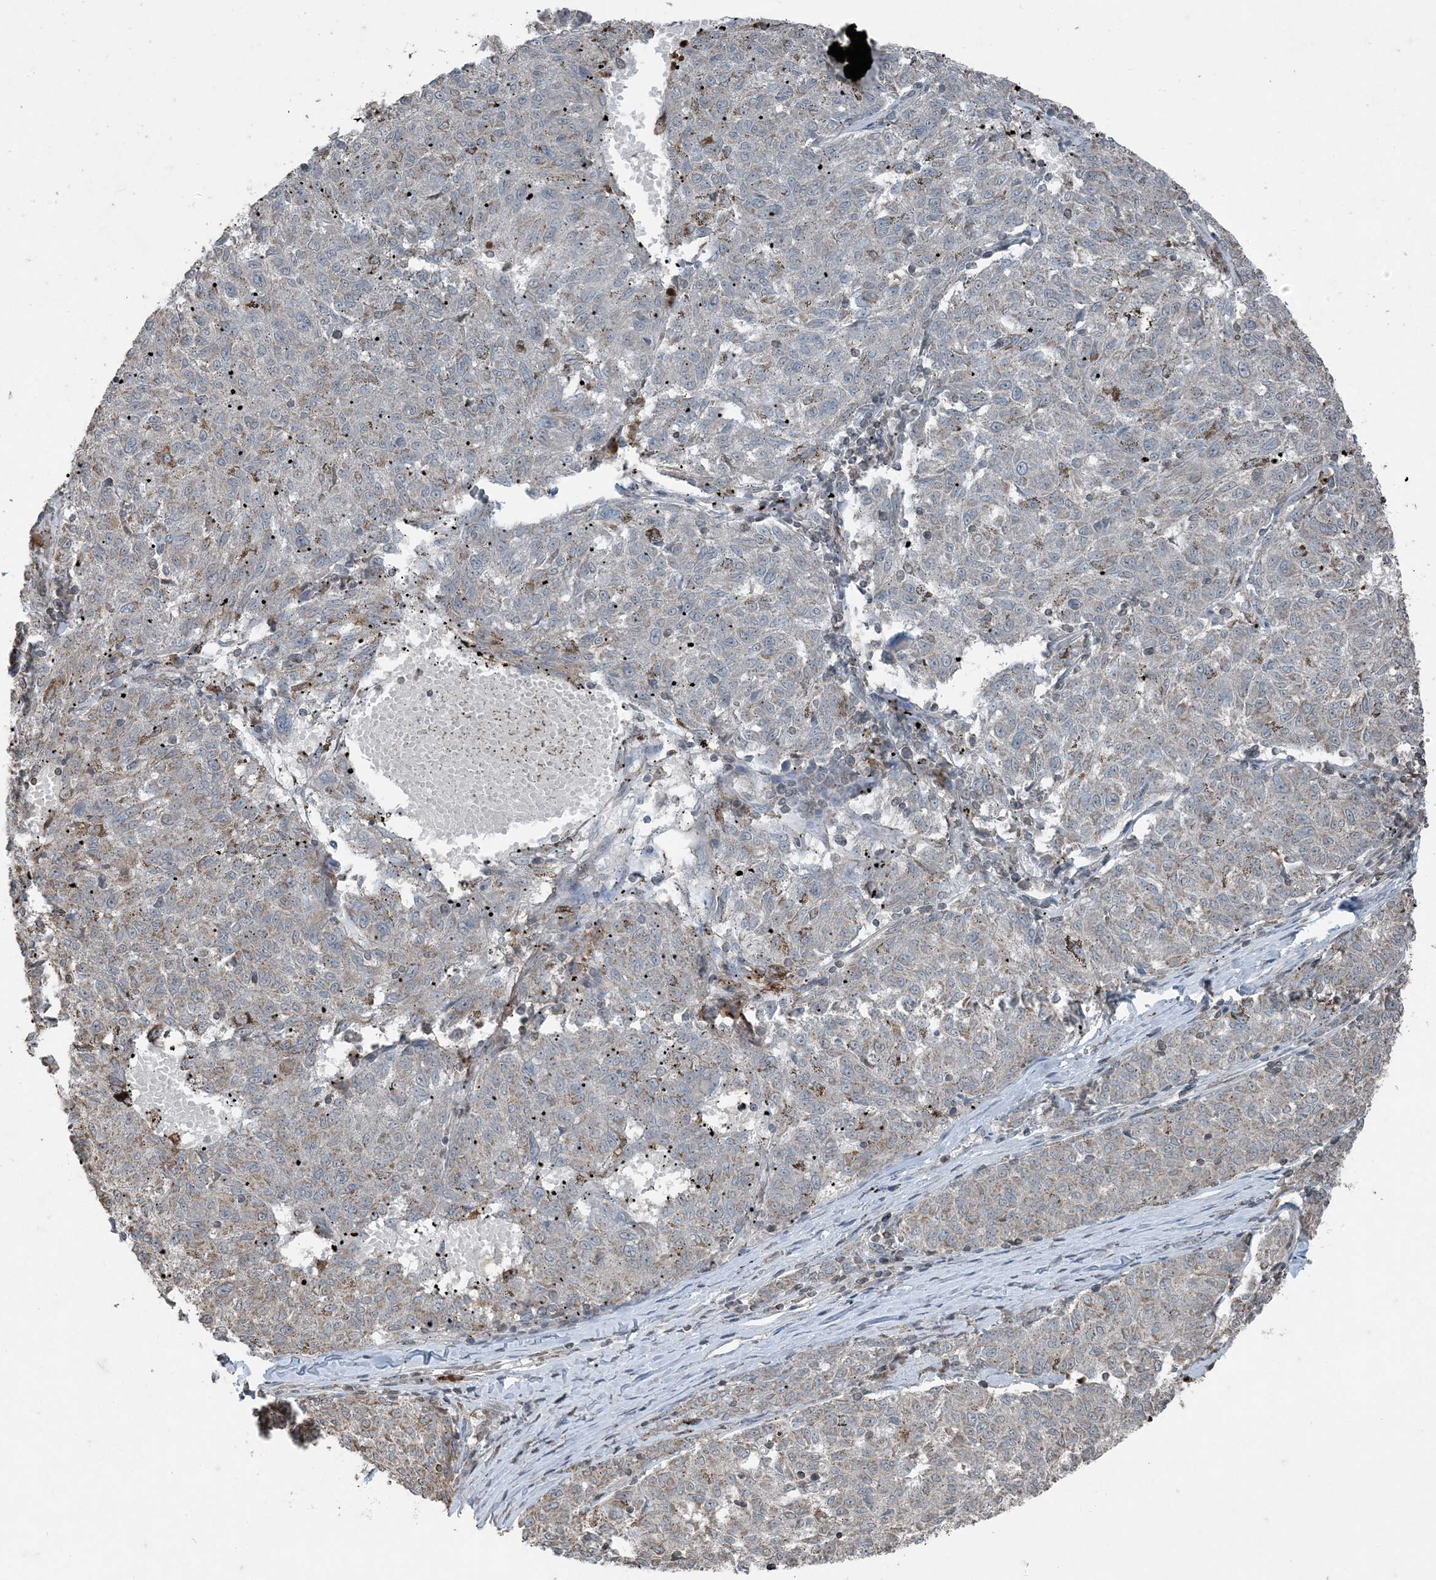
{"staining": {"intensity": "weak", "quantity": "<25%", "location": "cytoplasmic/membranous"}, "tissue": "melanoma", "cell_type": "Tumor cells", "image_type": "cancer", "snomed": [{"axis": "morphology", "description": "Malignant melanoma, NOS"}, {"axis": "topography", "description": "Skin"}], "caption": "Human melanoma stained for a protein using IHC displays no positivity in tumor cells.", "gene": "GNL1", "patient": {"sex": "female", "age": 72}}